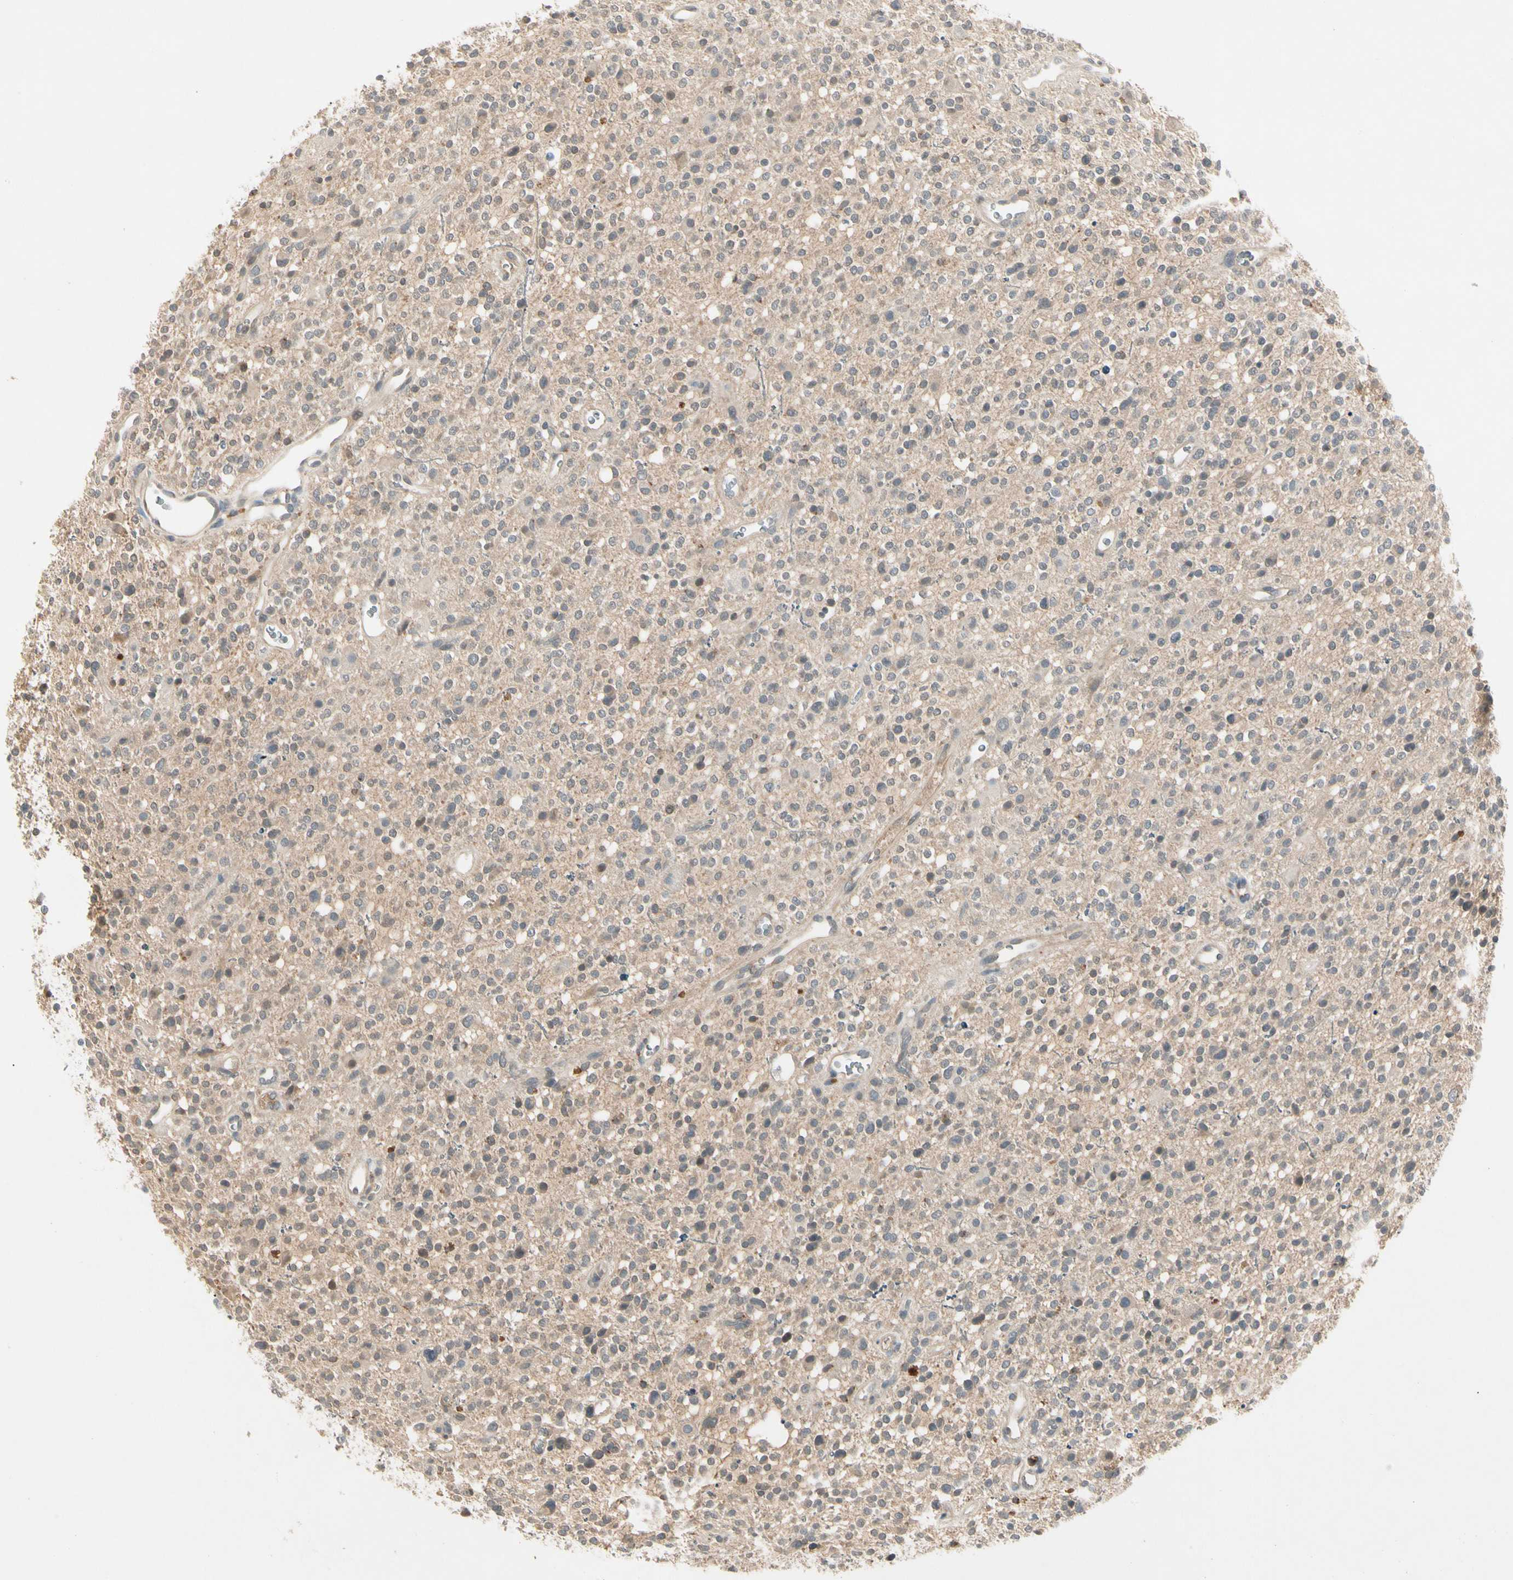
{"staining": {"intensity": "negative", "quantity": "none", "location": "none"}, "tissue": "glioma", "cell_type": "Tumor cells", "image_type": "cancer", "snomed": [{"axis": "morphology", "description": "Glioma, malignant, High grade"}, {"axis": "topography", "description": "Brain"}], "caption": "DAB (3,3'-diaminobenzidine) immunohistochemical staining of malignant glioma (high-grade) demonstrates no significant staining in tumor cells.", "gene": "CCL4", "patient": {"sex": "male", "age": 48}}